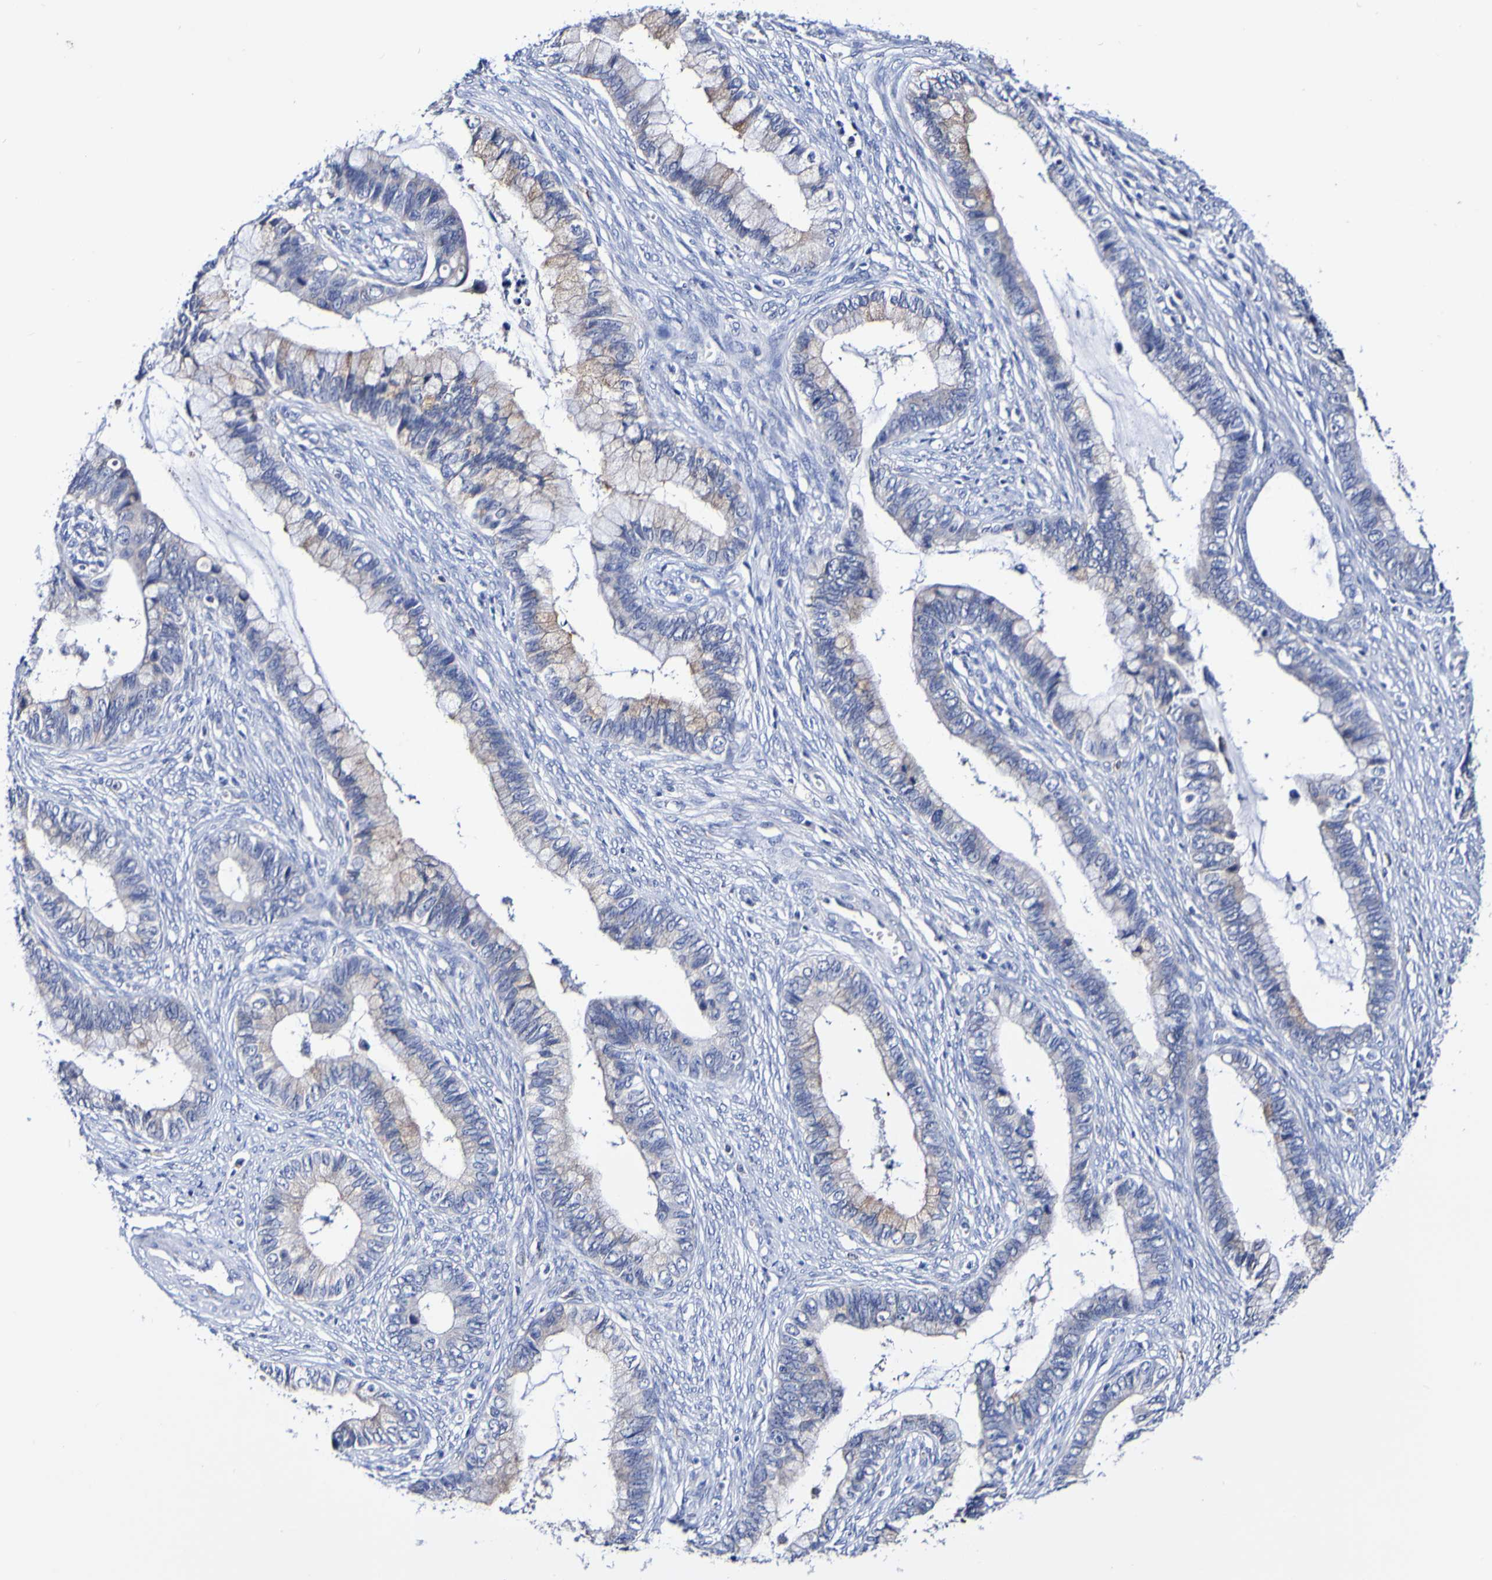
{"staining": {"intensity": "negative", "quantity": "none", "location": "none"}, "tissue": "cervical cancer", "cell_type": "Tumor cells", "image_type": "cancer", "snomed": [{"axis": "morphology", "description": "Adenocarcinoma, NOS"}, {"axis": "topography", "description": "Cervix"}], "caption": "High magnification brightfield microscopy of cervical cancer stained with DAB (brown) and counterstained with hematoxylin (blue): tumor cells show no significant expression. (DAB (3,3'-diaminobenzidine) immunohistochemistry visualized using brightfield microscopy, high magnification).", "gene": "SEZ6", "patient": {"sex": "female", "age": 44}}